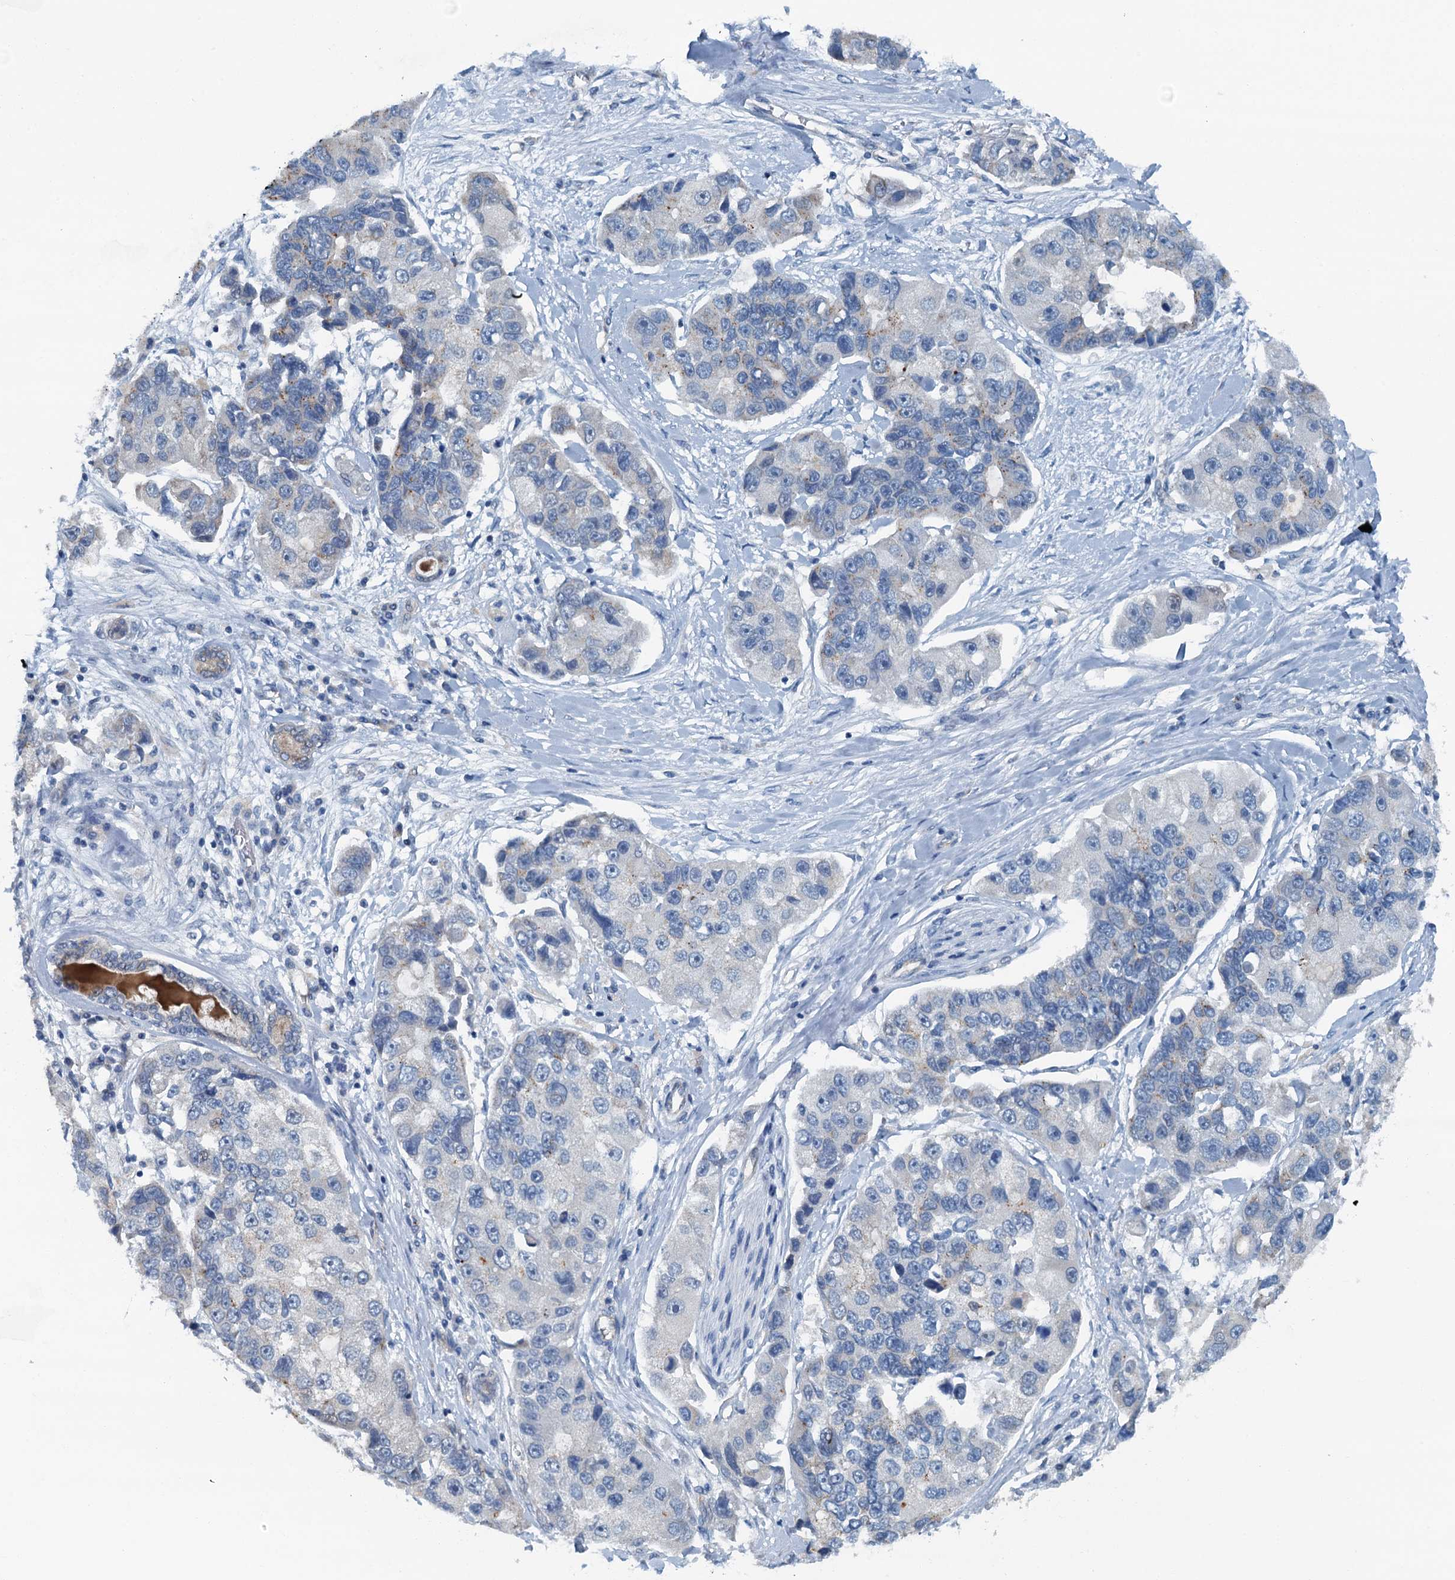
{"staining": {"intensity": "negative", "quantity": "none", "location": "none"}, "tissue": "lung cancer", "cell_type": "Tumor cells", "image_type": "cancer", "snomed": [{"axis": "morphology", "description": "Adenocarcinoma, NOS"}, {"axis": "topography", "description": "Lung"}], "caption": "Image shows no significant protein positivity in tumor cells of lung adenocarcinoma. Brightfield microscopy of IHC stained with DAB (3,3'-diaminobenzidine) (brown) and hematoxylin (blue), captured at high magnification.", "gene": "GFOD2", "patient": {"sex": "female", "age": 54}}